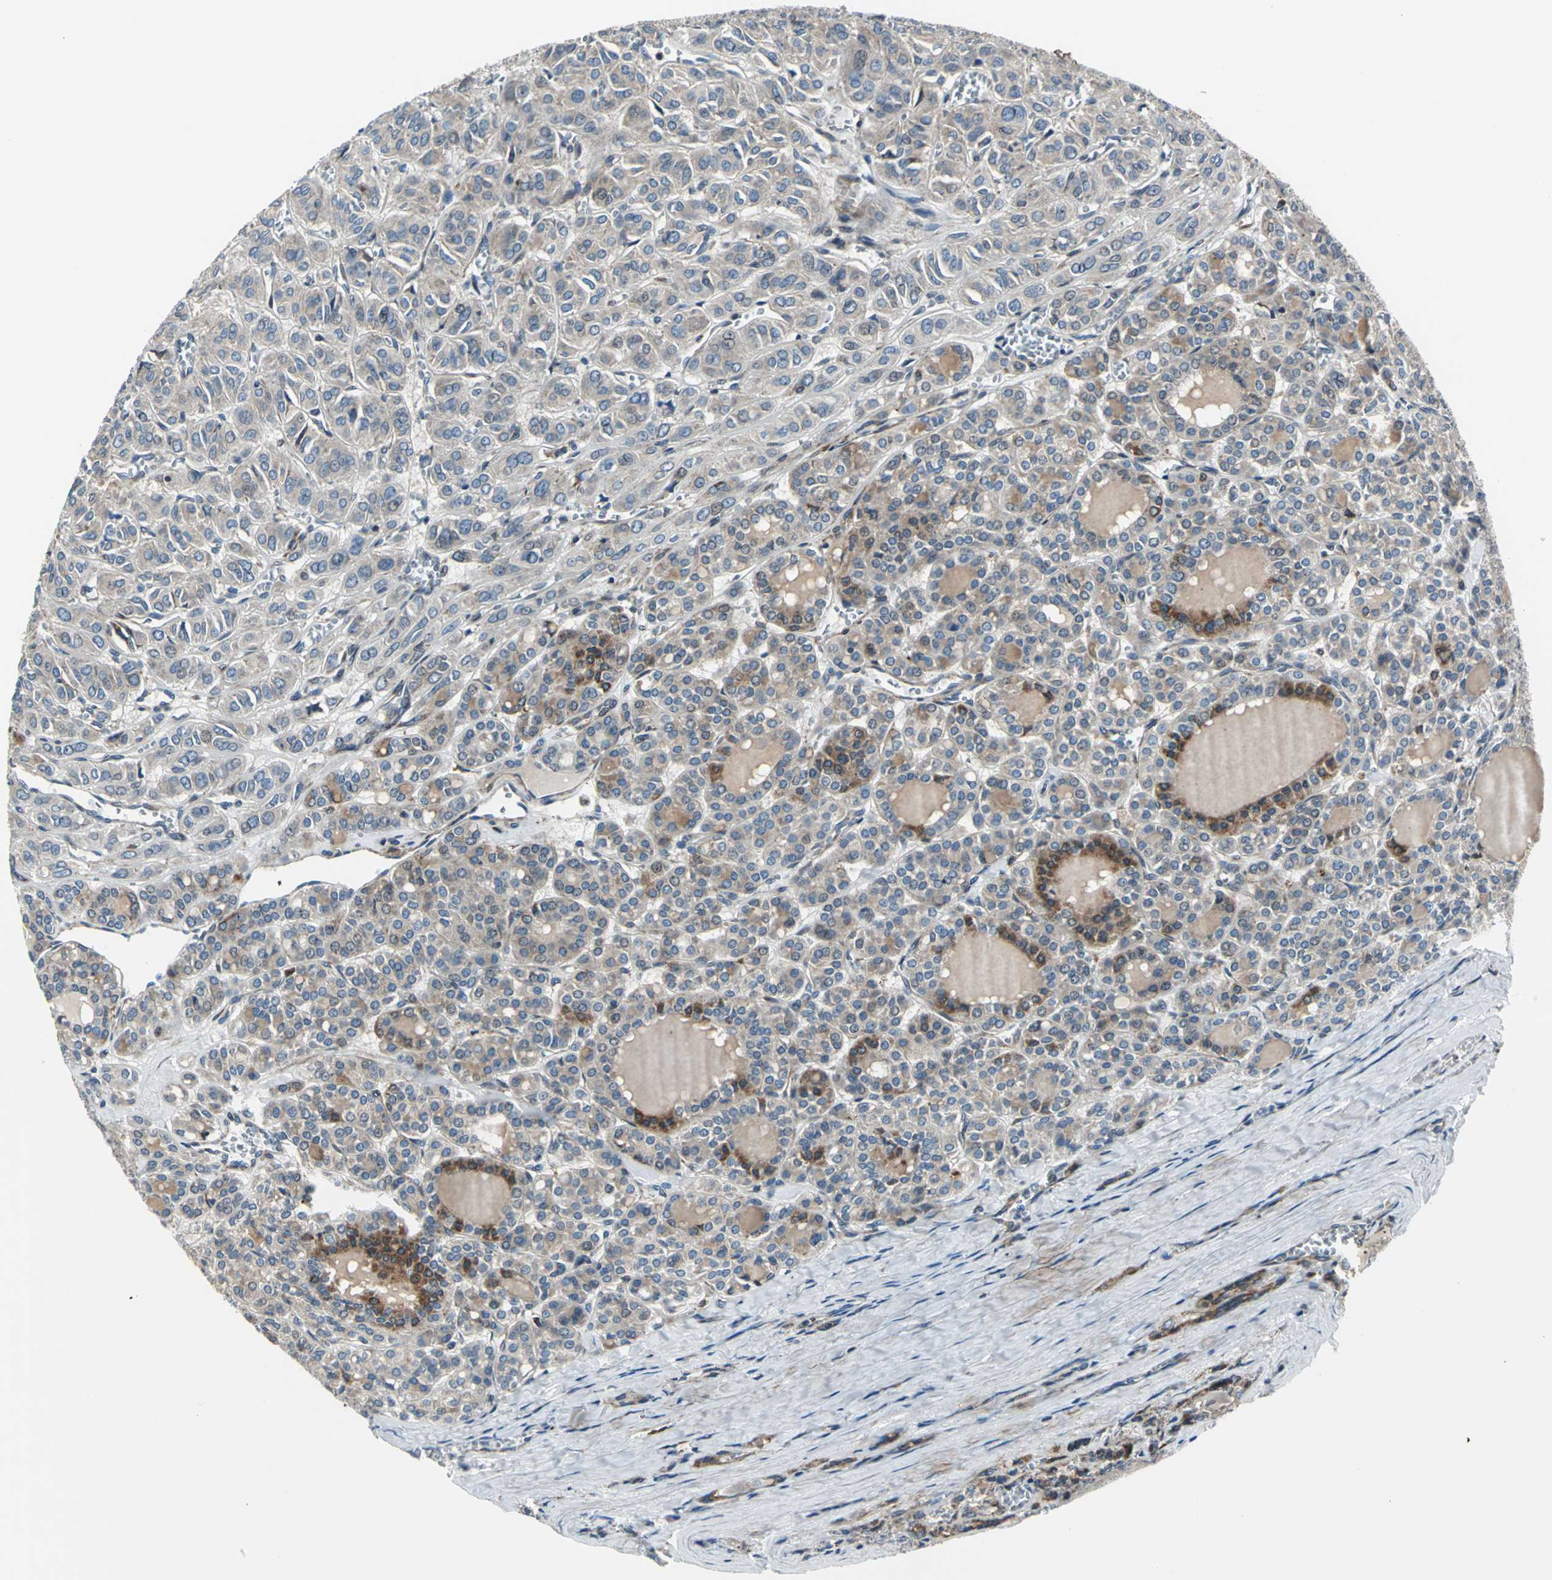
{"staining": {"intensity": "weak", "quantity": "25%-75%", "location": "cytoplasmic/membranous"}, "tissue": "thyroid cancer", "cell_type": "Tumor cells", "image_type": "cancer", "snomed": [{"axis": "morphology", "description": "Follicular adenoma carcinoma, NOS"}, {"axis": "topography", "description": "Thyroid gland"}], "caption": "Brown immunohistochemical staining in human thyroid cancer (follicular adenoma carcinoma) displays weak cytoplasmic/membranous expression in about 25%-75% of tumor cells.", "gene": "HTATIP2", "patient": {"sex": "female", "age": 71}}